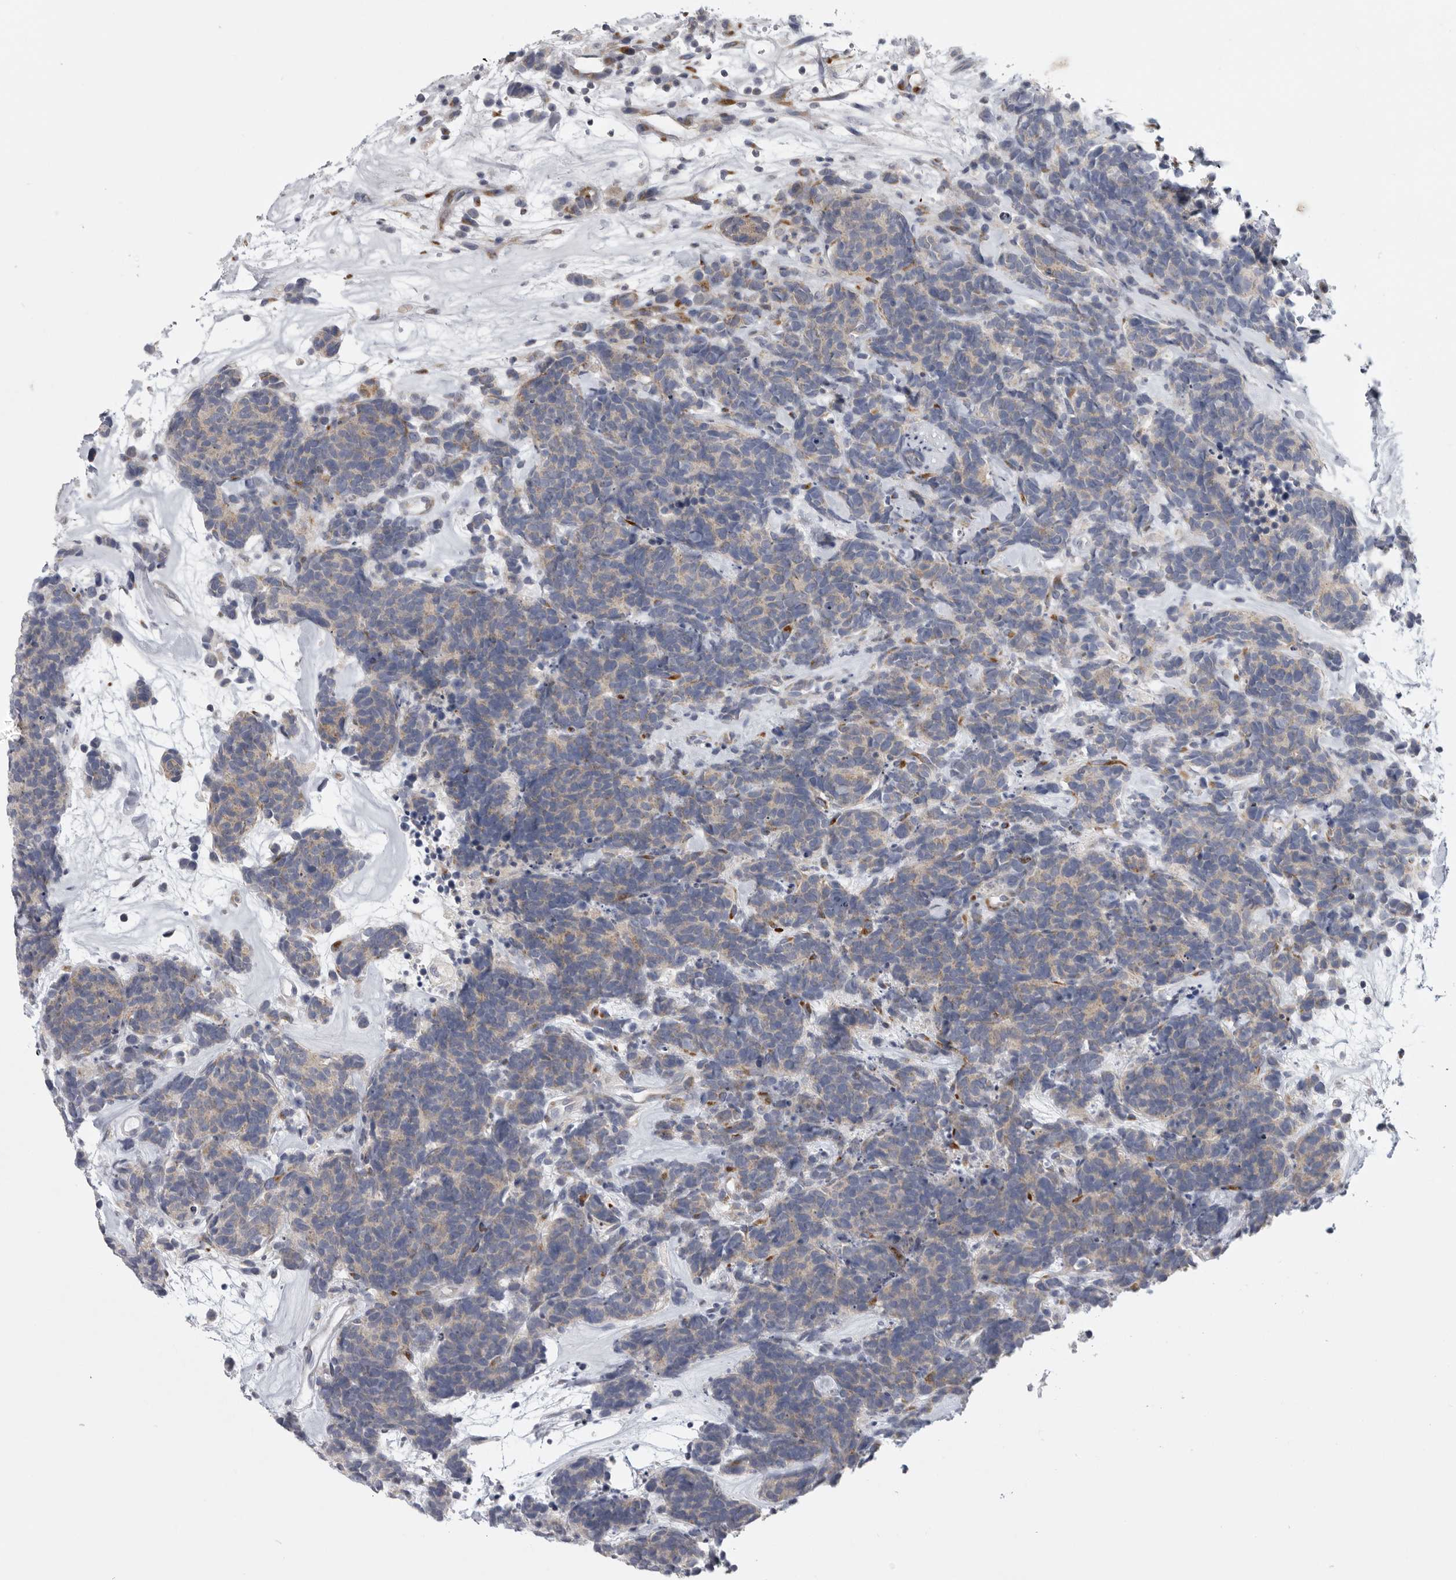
{"staining": {"intensity": "weak", "quantity": "<25%", "location": "cytoplasmic/membranous"}, "tissue": "carcinoid", "cell_type": "Tumor cells", "image_type": "cancer", "snomed": [{"axis": "morphology", "description": "Carcinoma, NOS"}, {"axis": "morphology", "description": "Carcinoid, malignant, NOS"}, {"axis": "topography", "description": "Urinary bladder"}], "caption": "A histopathology image of human malignant carcinoid is negative for staining in tumor cells.", "gene": "USP24", "patient": {"sex": "male", "age": 57}}